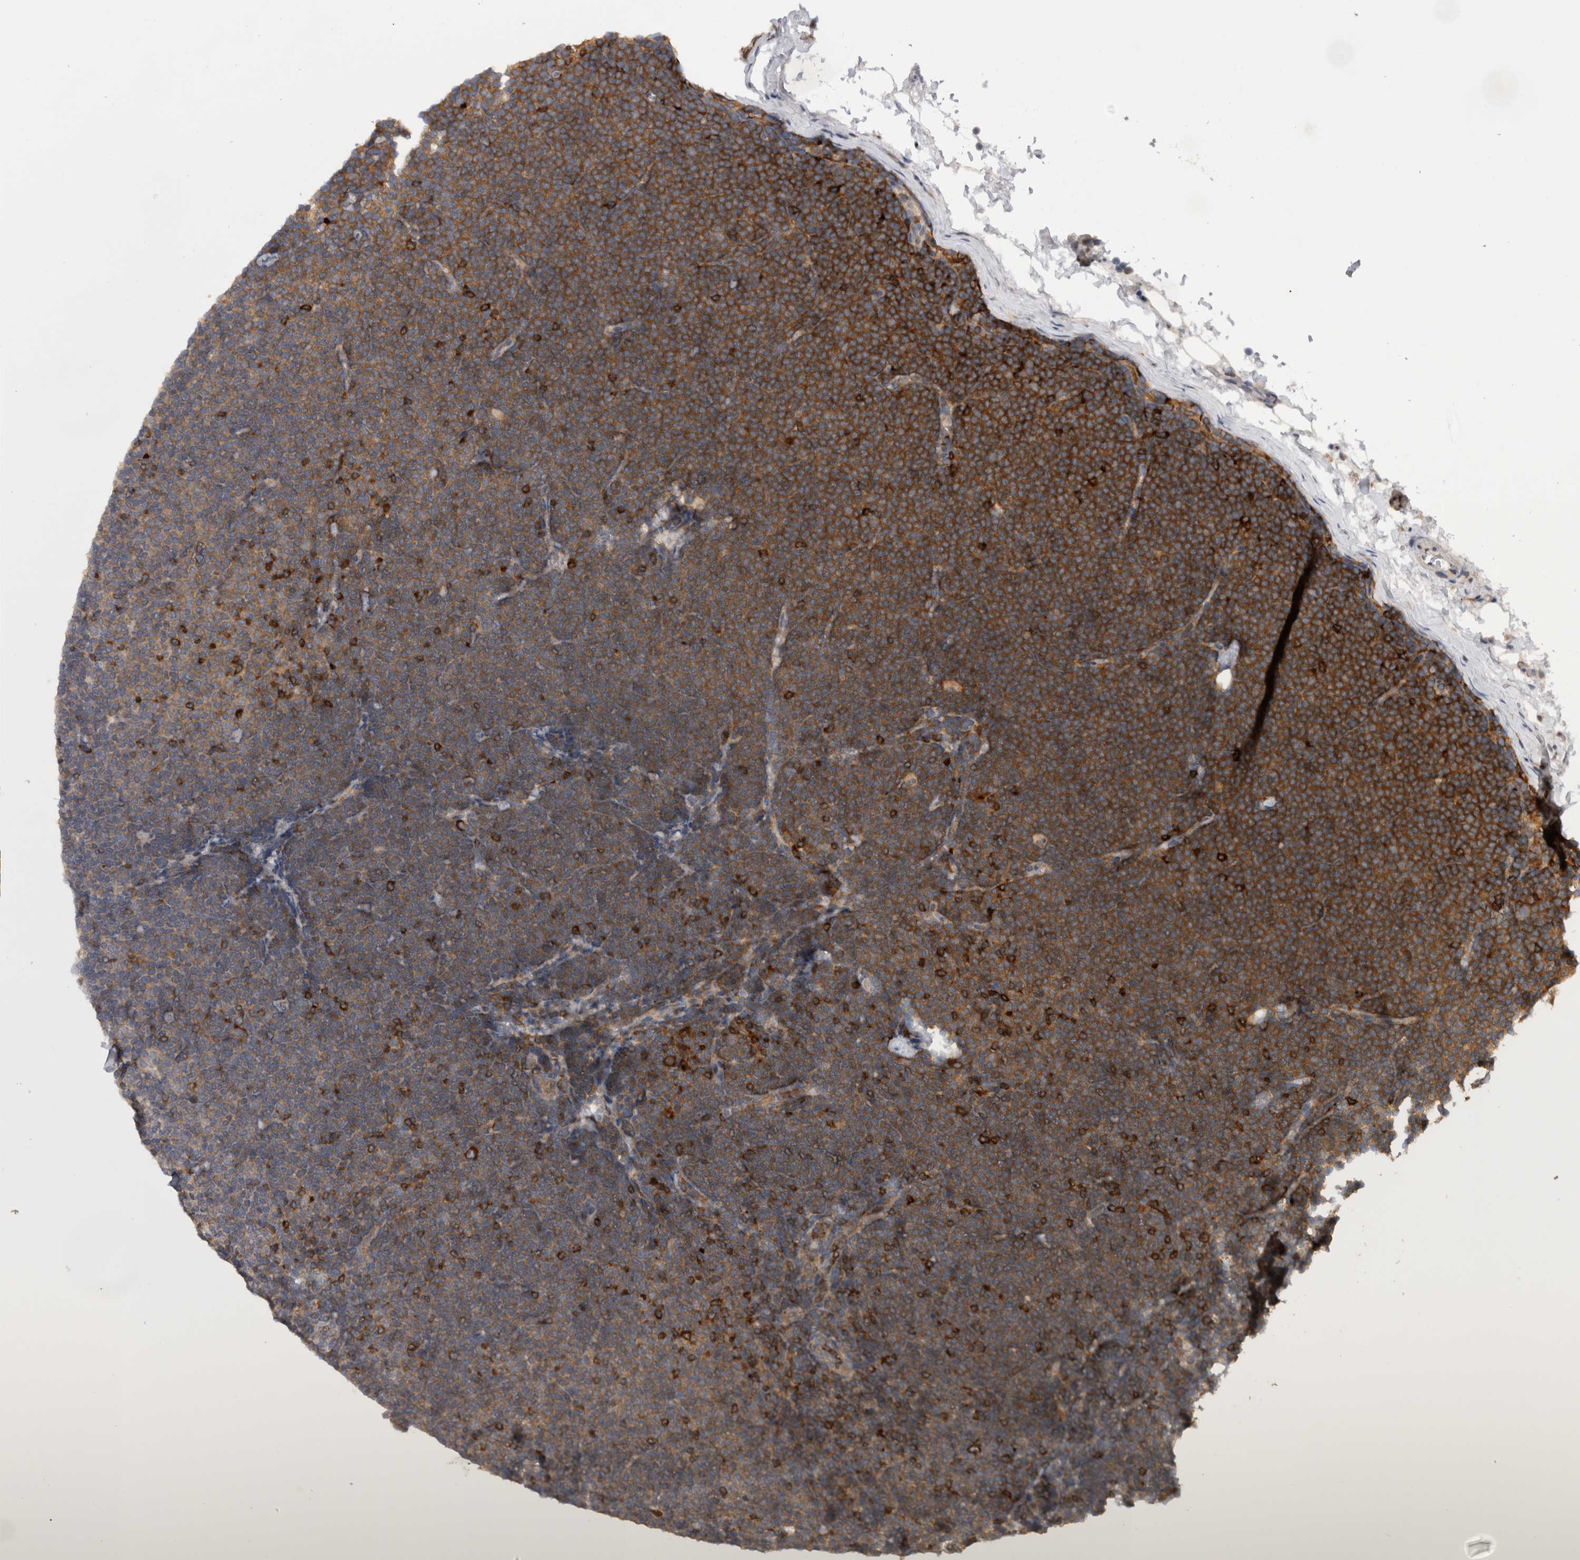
{"staining": {"intensity": "moderate", "quantity": "25%-75%", "location": "cytoplasmic/membranous"}, "tissue": "lymphoma", "cell_type": "Tumor cells", "image_type": "cancer", "snomed": [{"axis": "morphology", "description": "Malignant lymphoma, non-Hodgkin's type, Low grade"}, {"axis": "topography", "description": "Lymph node"}], "caption": "Immunohistochemical staining of human low-grade malignant lymphoma, non-Hodgkin's type shows medium levels of moderate cytoplasmic/membranous protein expression in approximately 25%-75% of tumor cells. The staining is performed using DAB brown chromogen to label protein expression. The nuclei are counter-stained blue using hematoxylin.", "gene": "NFATC2", "patient": {"sex": "female", "age": 53}}